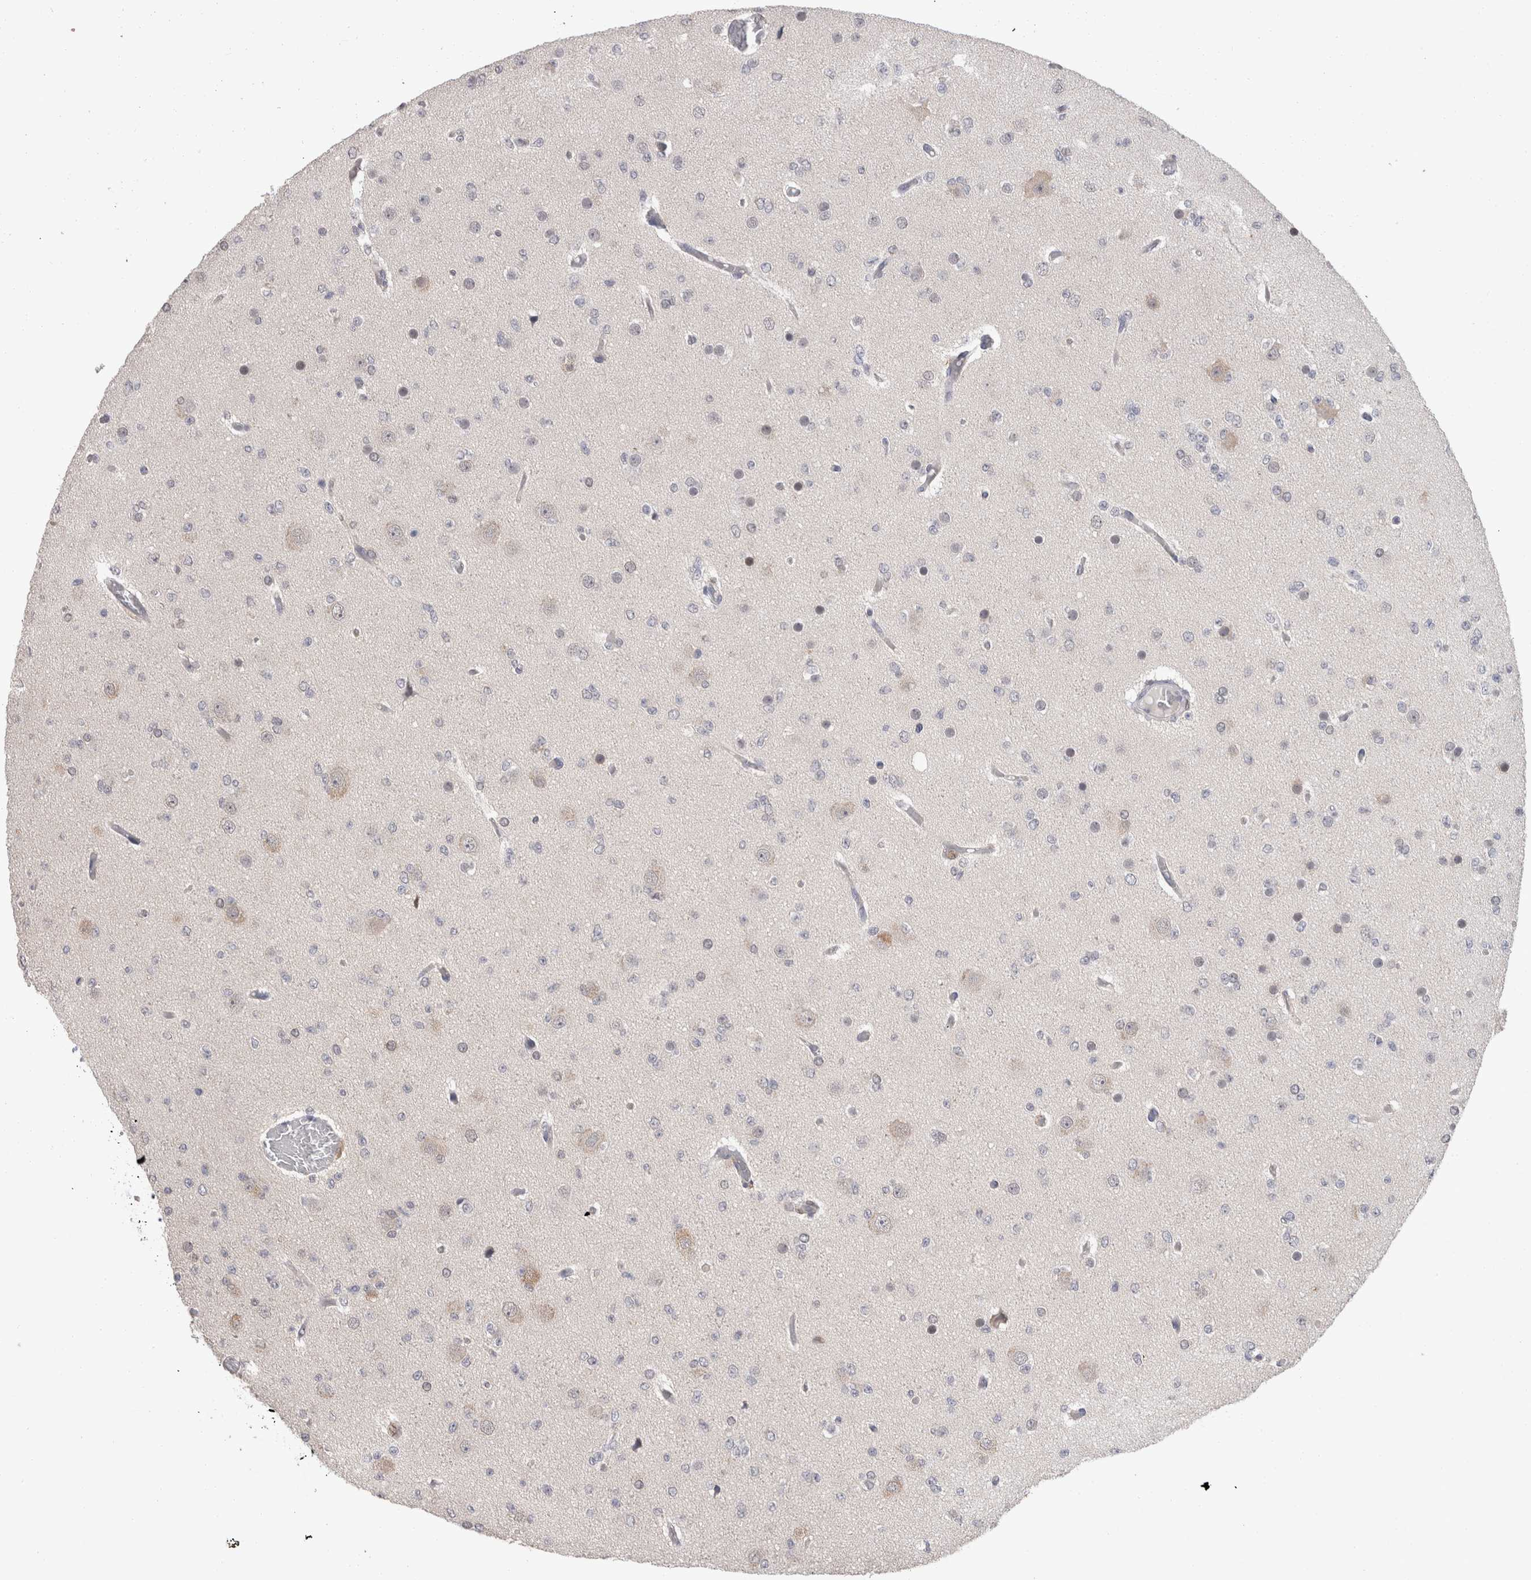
{"staining": {"intensity": "negative", "quantity": "none", "location": "none"}, "tissue": "glioma", "cell_type": "Tumor cells", "image_type": "cancer", "snomed": [{"axis": "morphology", "description": "Glioma, malignant, Low grade"}, {"axis": "topography", "description": "Brain"}], "caption": "IHC micrograph of glioma stained for a protein (brown), which demonstrates no positivity in tumor cells.", "gene": "FHOD3", "patient": {"sex": "female", "age": 22}}